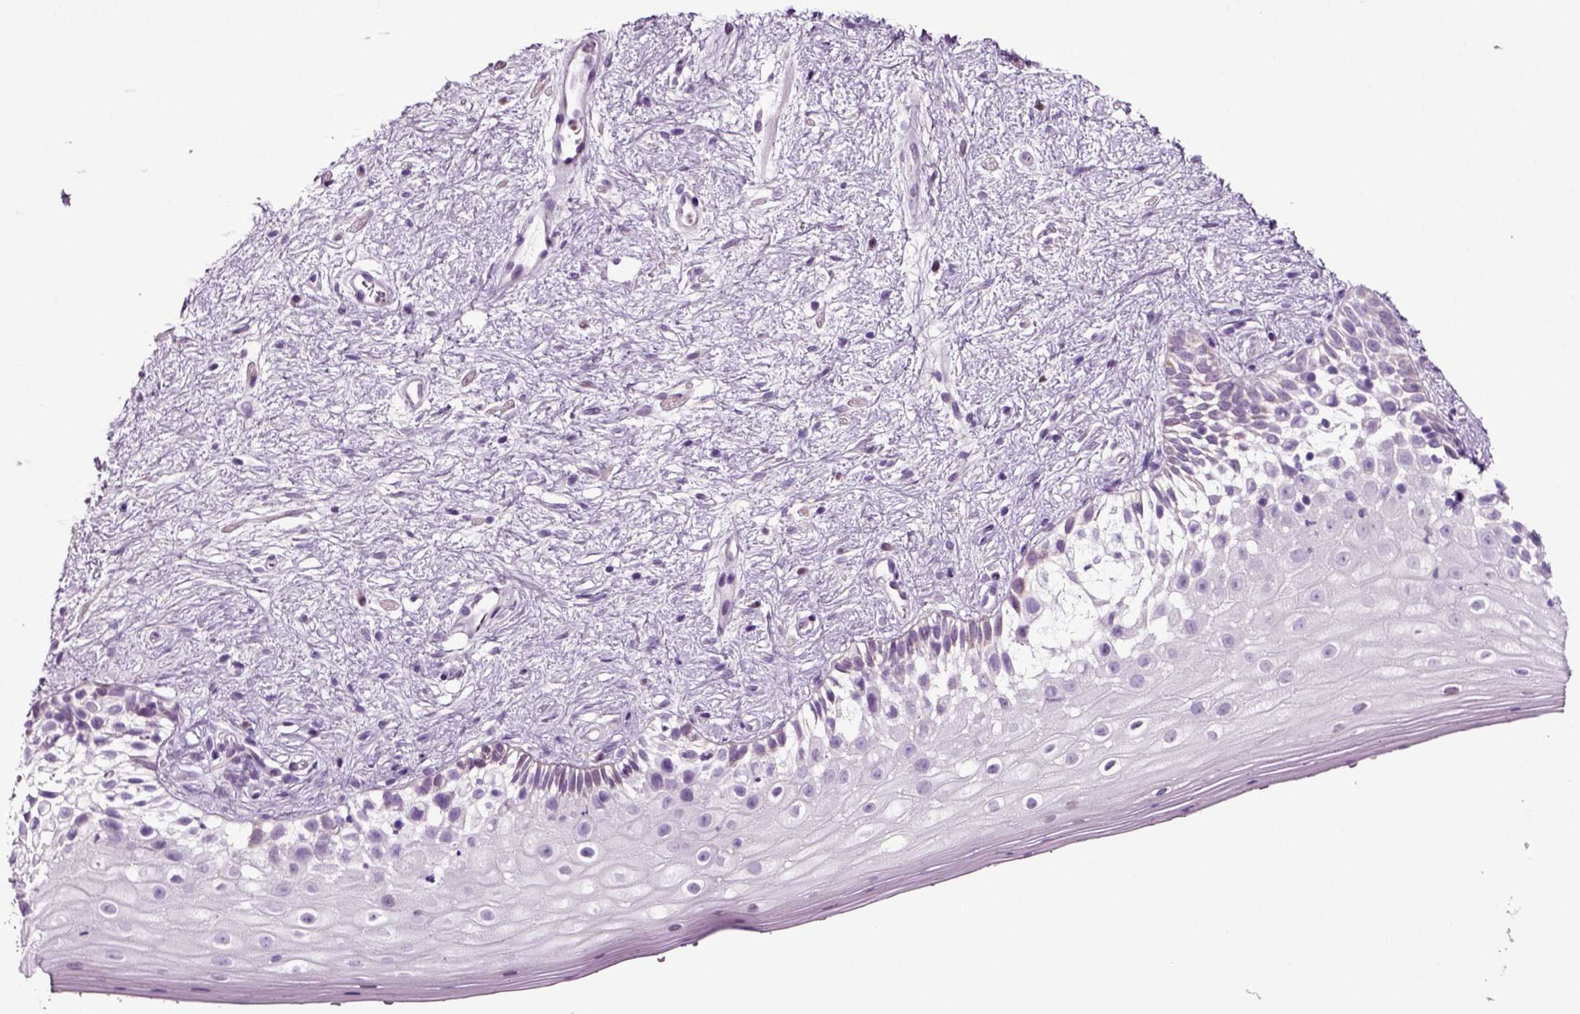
{"staining": {"intensity": "negative", "quantity": "none", "location": "none"}, "tissue": "vagina", "cell_type": "Squamous epithelial cells", "image_type": "normal", "snomed": [{"axis": "morphology", "description": "Normal tissue, NOS"}, {"axis": "topography", "description": "Vagina"}], "caption": "This is a histopathology image of immunohistochemistry (IHC) staining of benign vagina, which shows no positivity in squamous epithelial cells. (Stains: DAB (3,3'-diaminobenzidine) IHC with hematoxylin counter stain, Microscopy: brightfield microscopy at high magnification).", "gene": "ARID3A", "patient": {"sex": "female", "age": 47}}